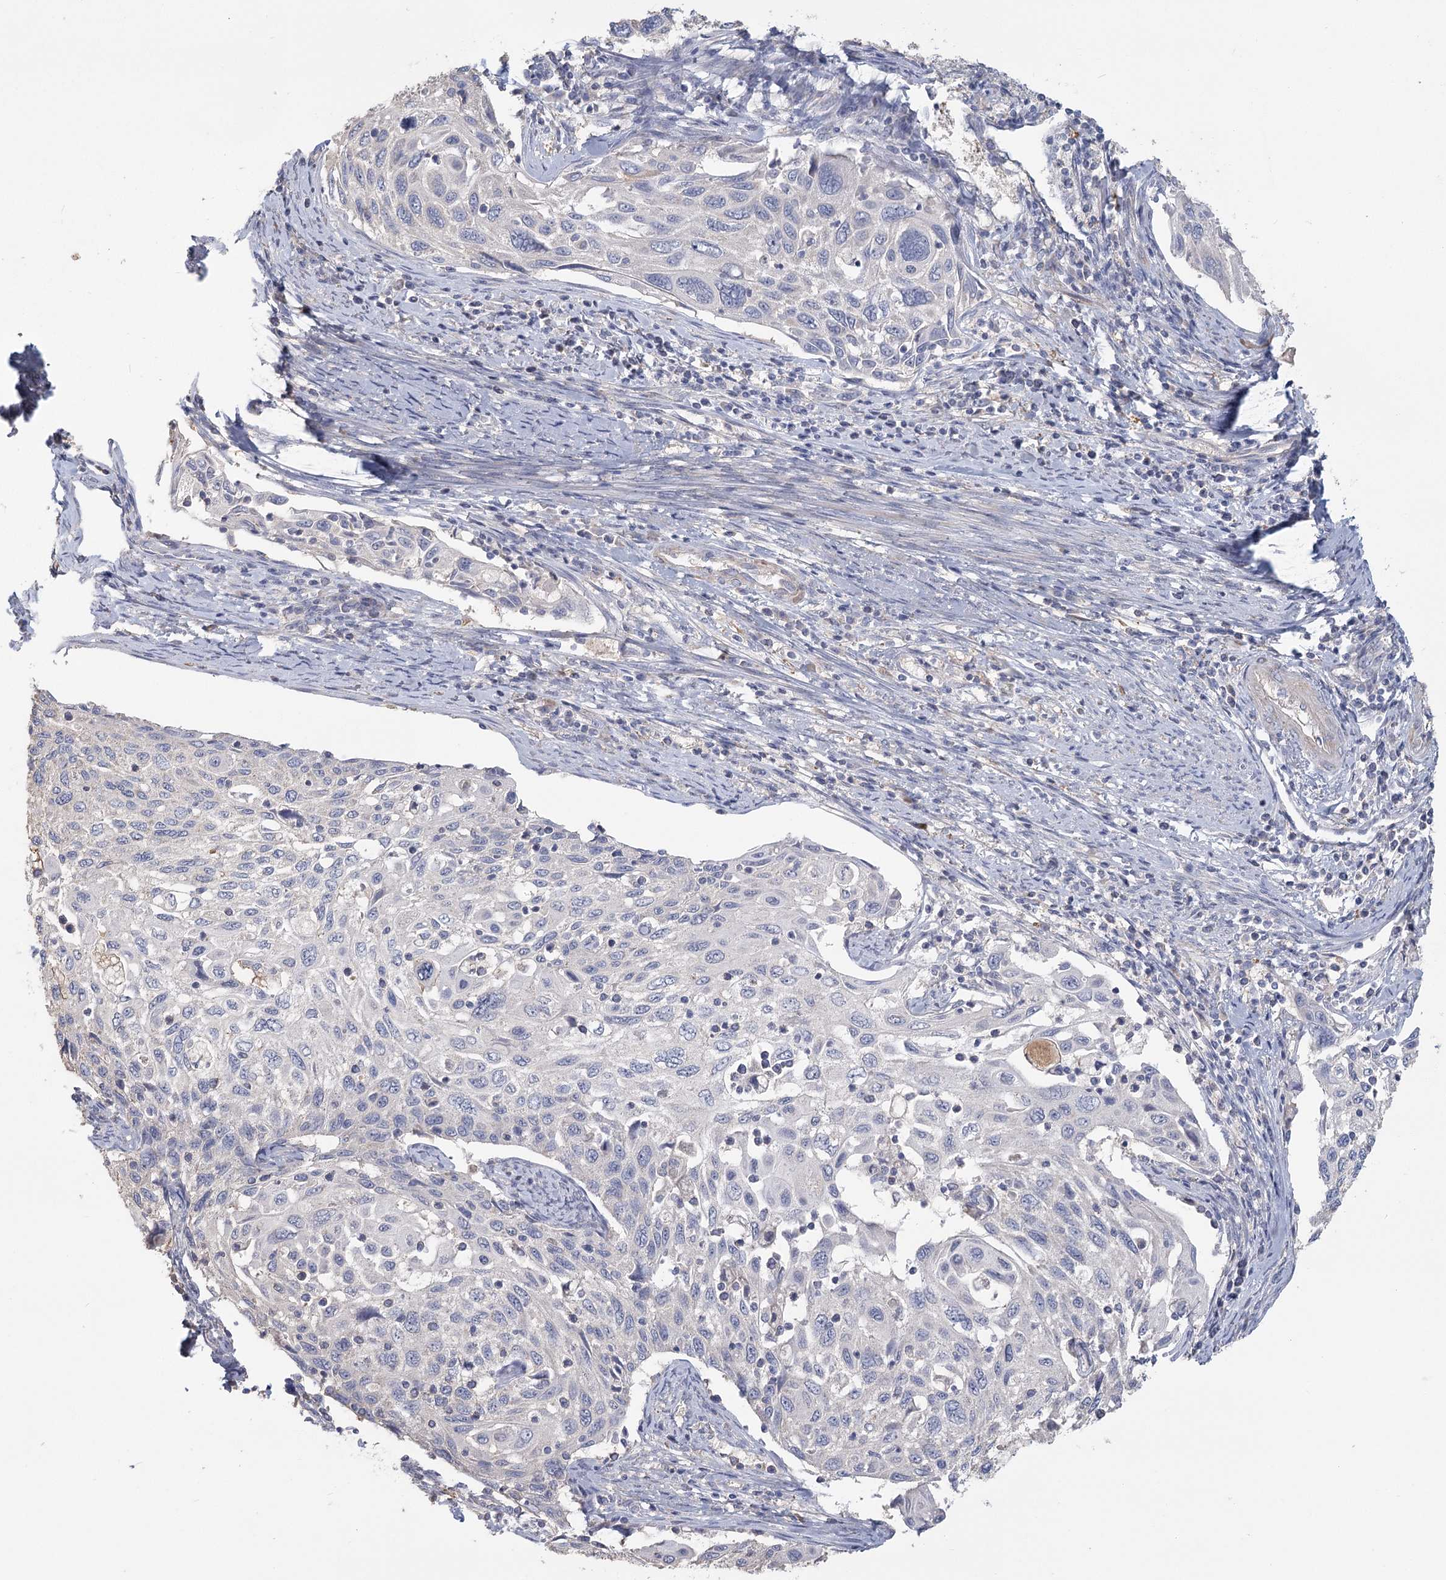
{"staining": {"intensity": "negative", "quantity": "none", "location": "none"}, "tissue": "cervical cancer", "cell_type": "Tumor cells", "image_type": "cancer", "snomed": [{"axis": "morphology", "description": "Squamous cell carcinoma, NOS"}, {"axis": "topography", "description": "Cervix"}], "caption": "DAB (3,3'-diaminobenzidine) immunohistochemical staining of squamous cell carcinoma (cervical) displays no significant positivity in tumor cells. The staining is performed using DAB brown chromogen with nuclei counter-stained in using hematoxylin.", "gene": "CNTLN", "patient": {"sex": "female", "age": 70}}